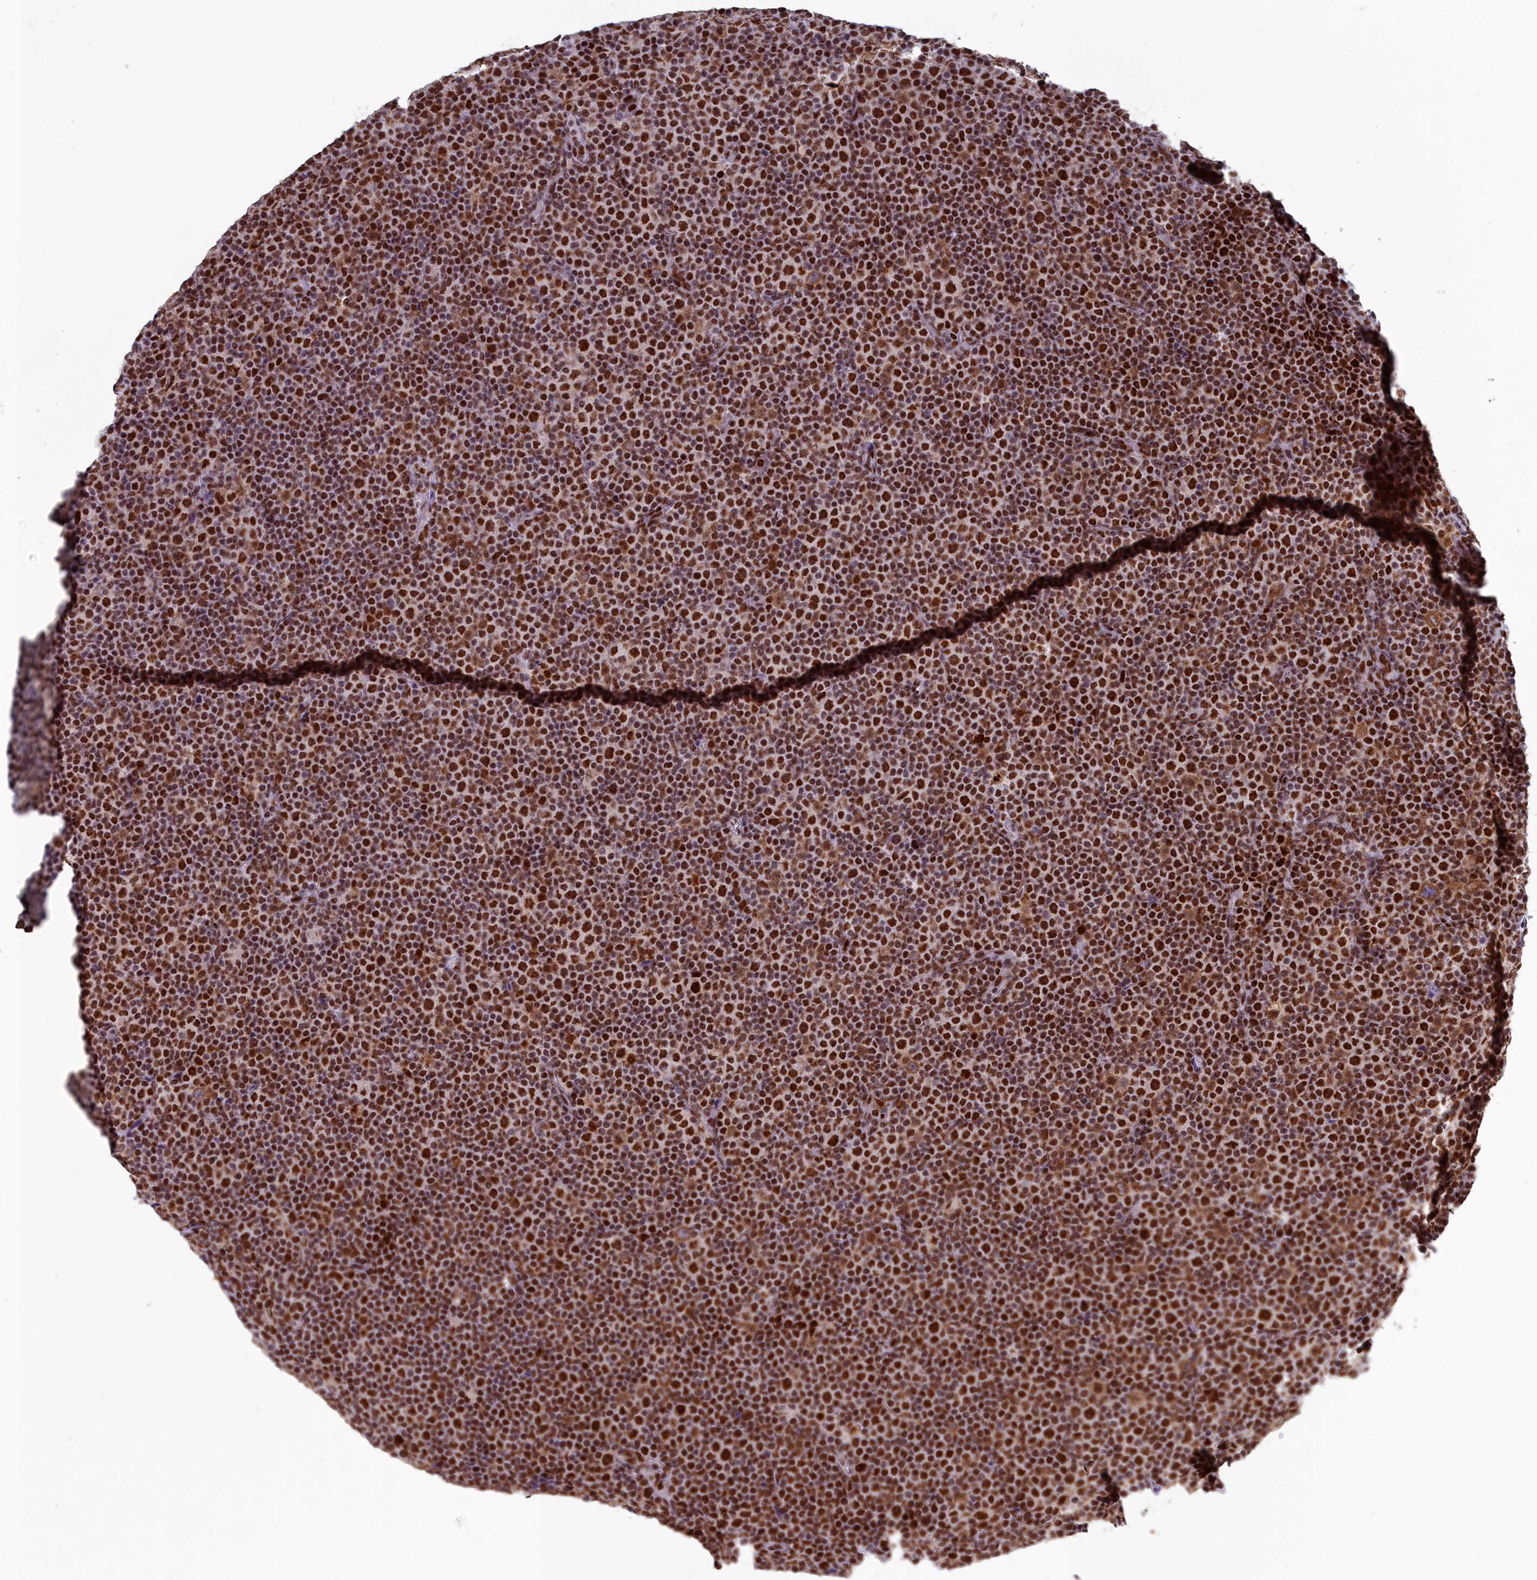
{"staining": {"intensity": "strong", "quantity": ">75%", "location": "nuclear"}, "tissue": "lymphoma", "cell_type": "Tumor cells", "image_type": "cancer", "snomed": [{"axis": "morphology", "description": "Malignant lymphoma, non-Hodgkin's type, Low grade"}, {"axis": "topography", "description": "Lymph node"}], "caption": "A high amount of strong nuclear positivity is seen in approximately >75% of tumor cells in low-grade malignant lymphoma, non-Hodgkin's type tissue.", "gene": "SF3B3", "patient": {"sex": "female", "age": 67}}